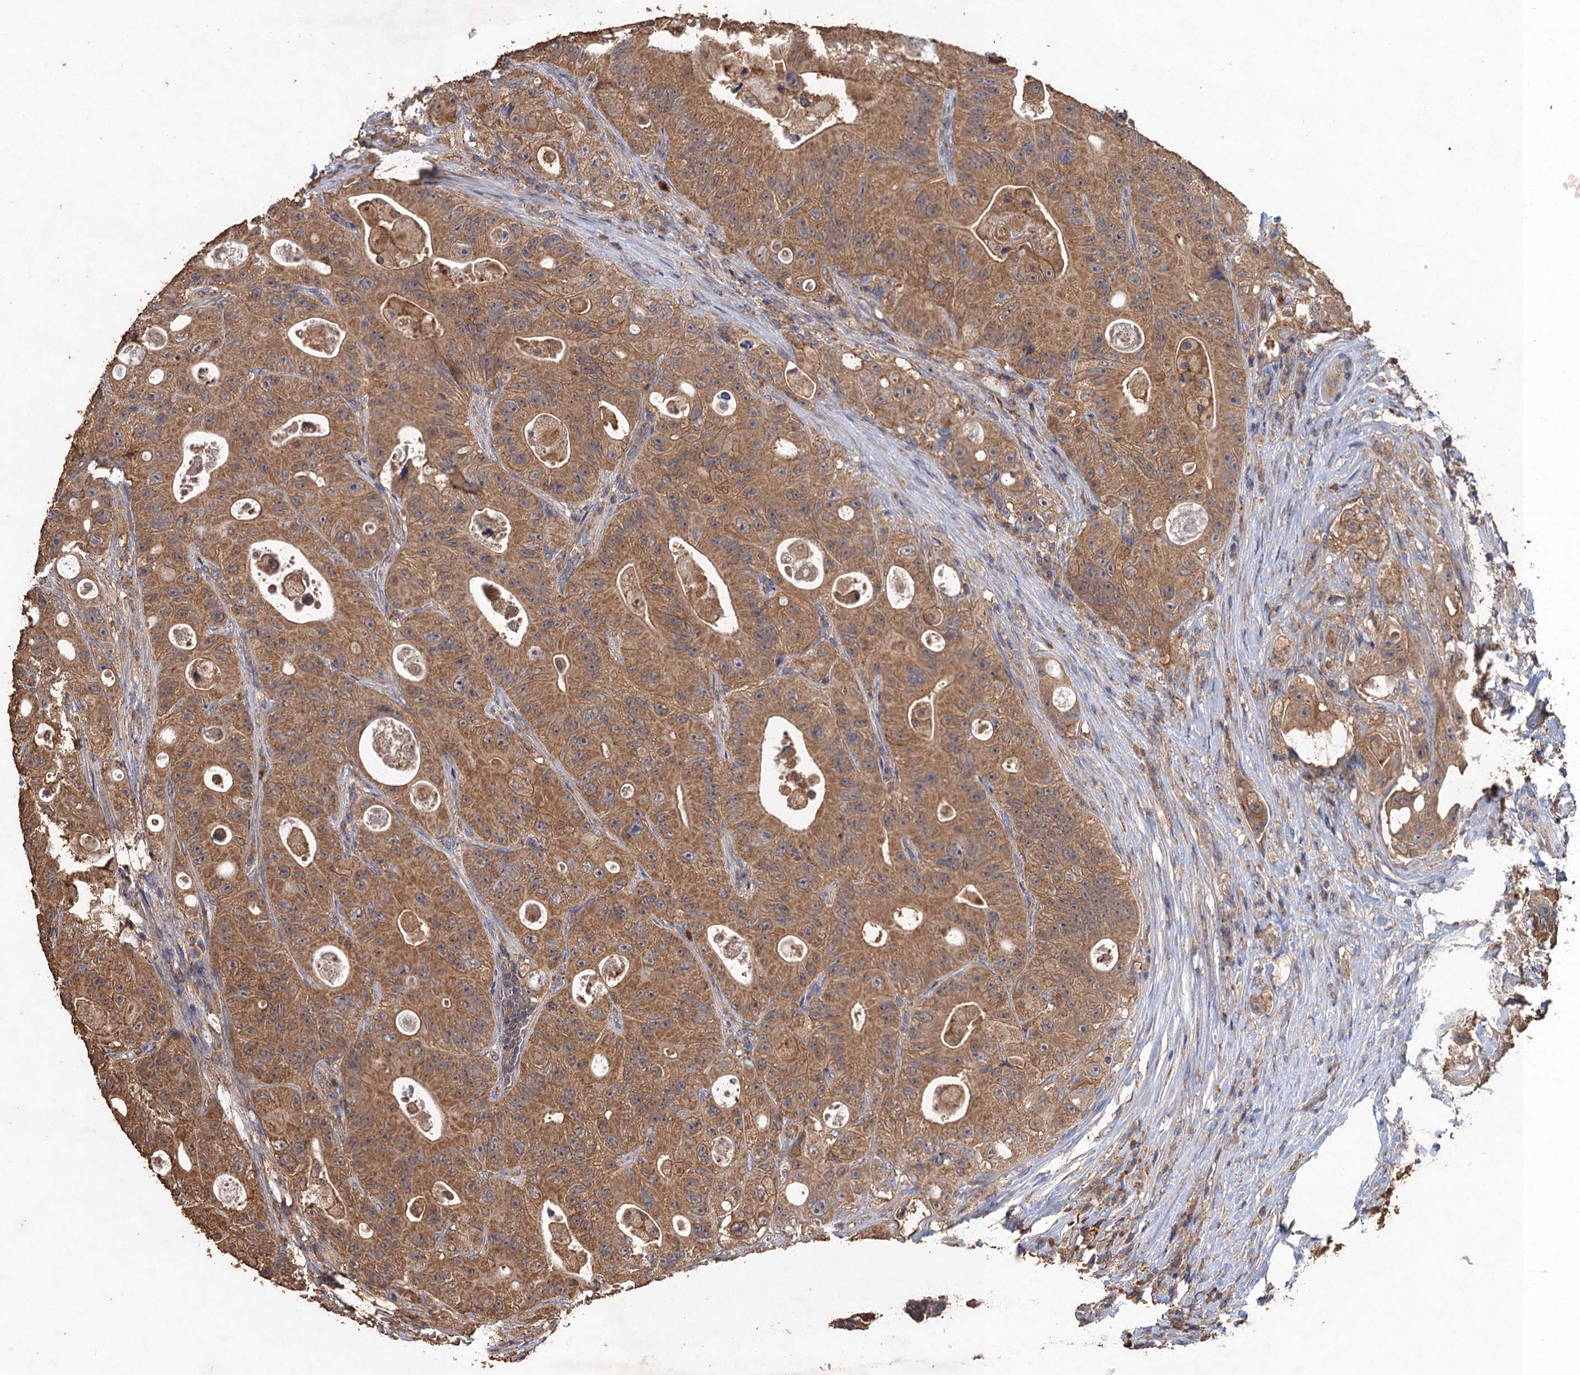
{"staining": {"intensity": "moderate", "quantity": ">75%", "location": "cytoplasmic/membranous"}, "tissue": "colorectal cancer", "cell_type": "Tumor cells", "image_type": "cancer", "snomed": [{"axis": "morphology", "description": "Adenocarcinoma, NOS"}, {"axis": "topography", "description": "Colon"}], "caption": "A photomicrograph of adenocarcinoma (colorectal) stained for a protein demonstrates moderate cytoplasmic/membranous brown staining in tumor cells.", "gene": "SCUBE3", "patient": {"sex": "female", "age": 46}}